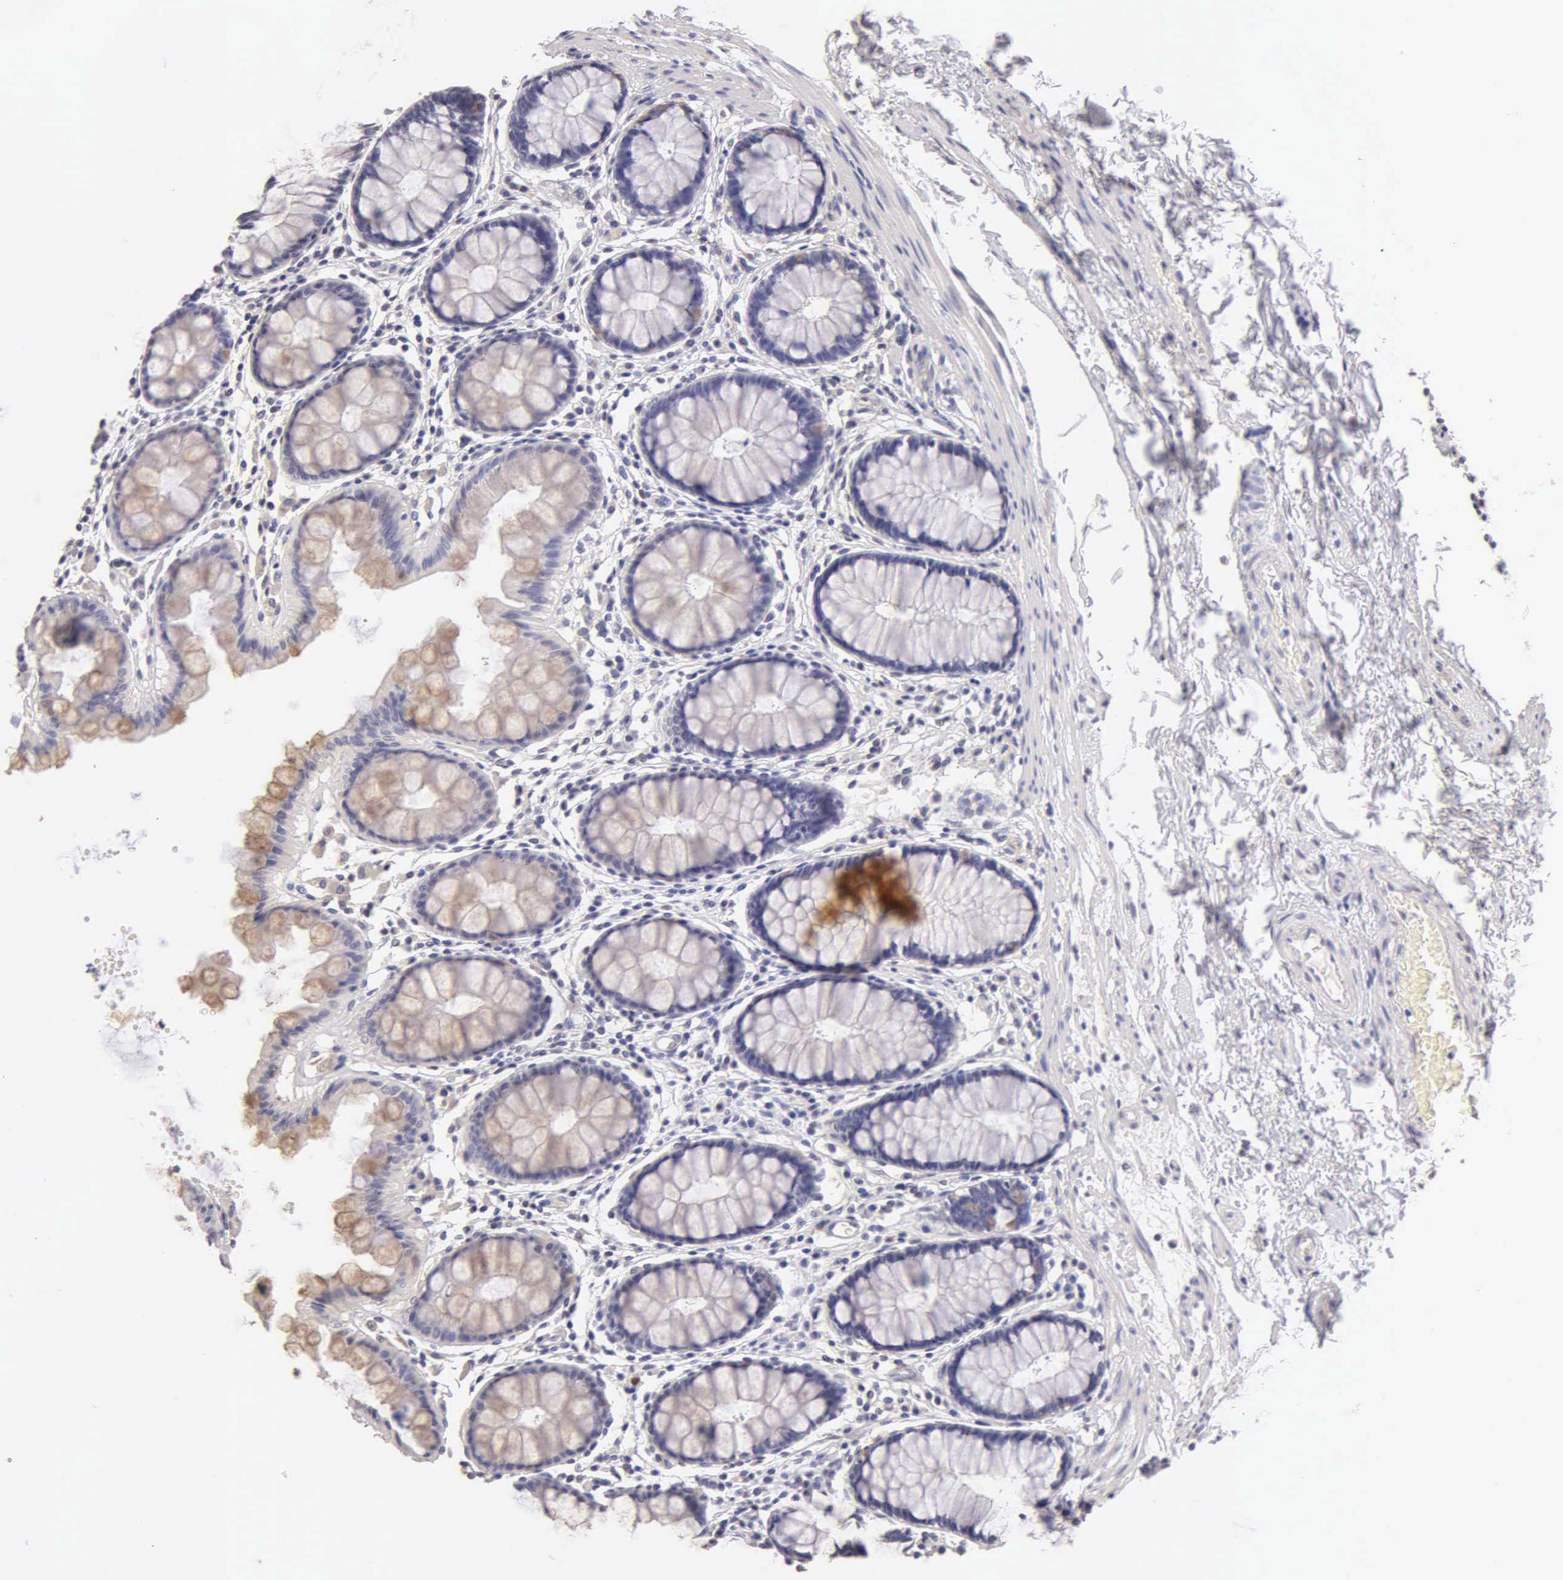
{"staining": {"intensity": "weak", "quantity": "<25%", "location": "cytoplasmic/membranous"}, "tissue": "rectum", "cell_type": "Glandular cells", "image_type": "normal", "snomed": [{"axis": "morphology", "description": "Normal tissue, NOS"}, {"axis": "topography", "description": "Rectum"}], "caption": "This is an IHC histopathology image of unremarkable human rectum. There is no staining in glandular cells.", "gene": "ESR1", "patient": {"sex": "male", "age": 77}}